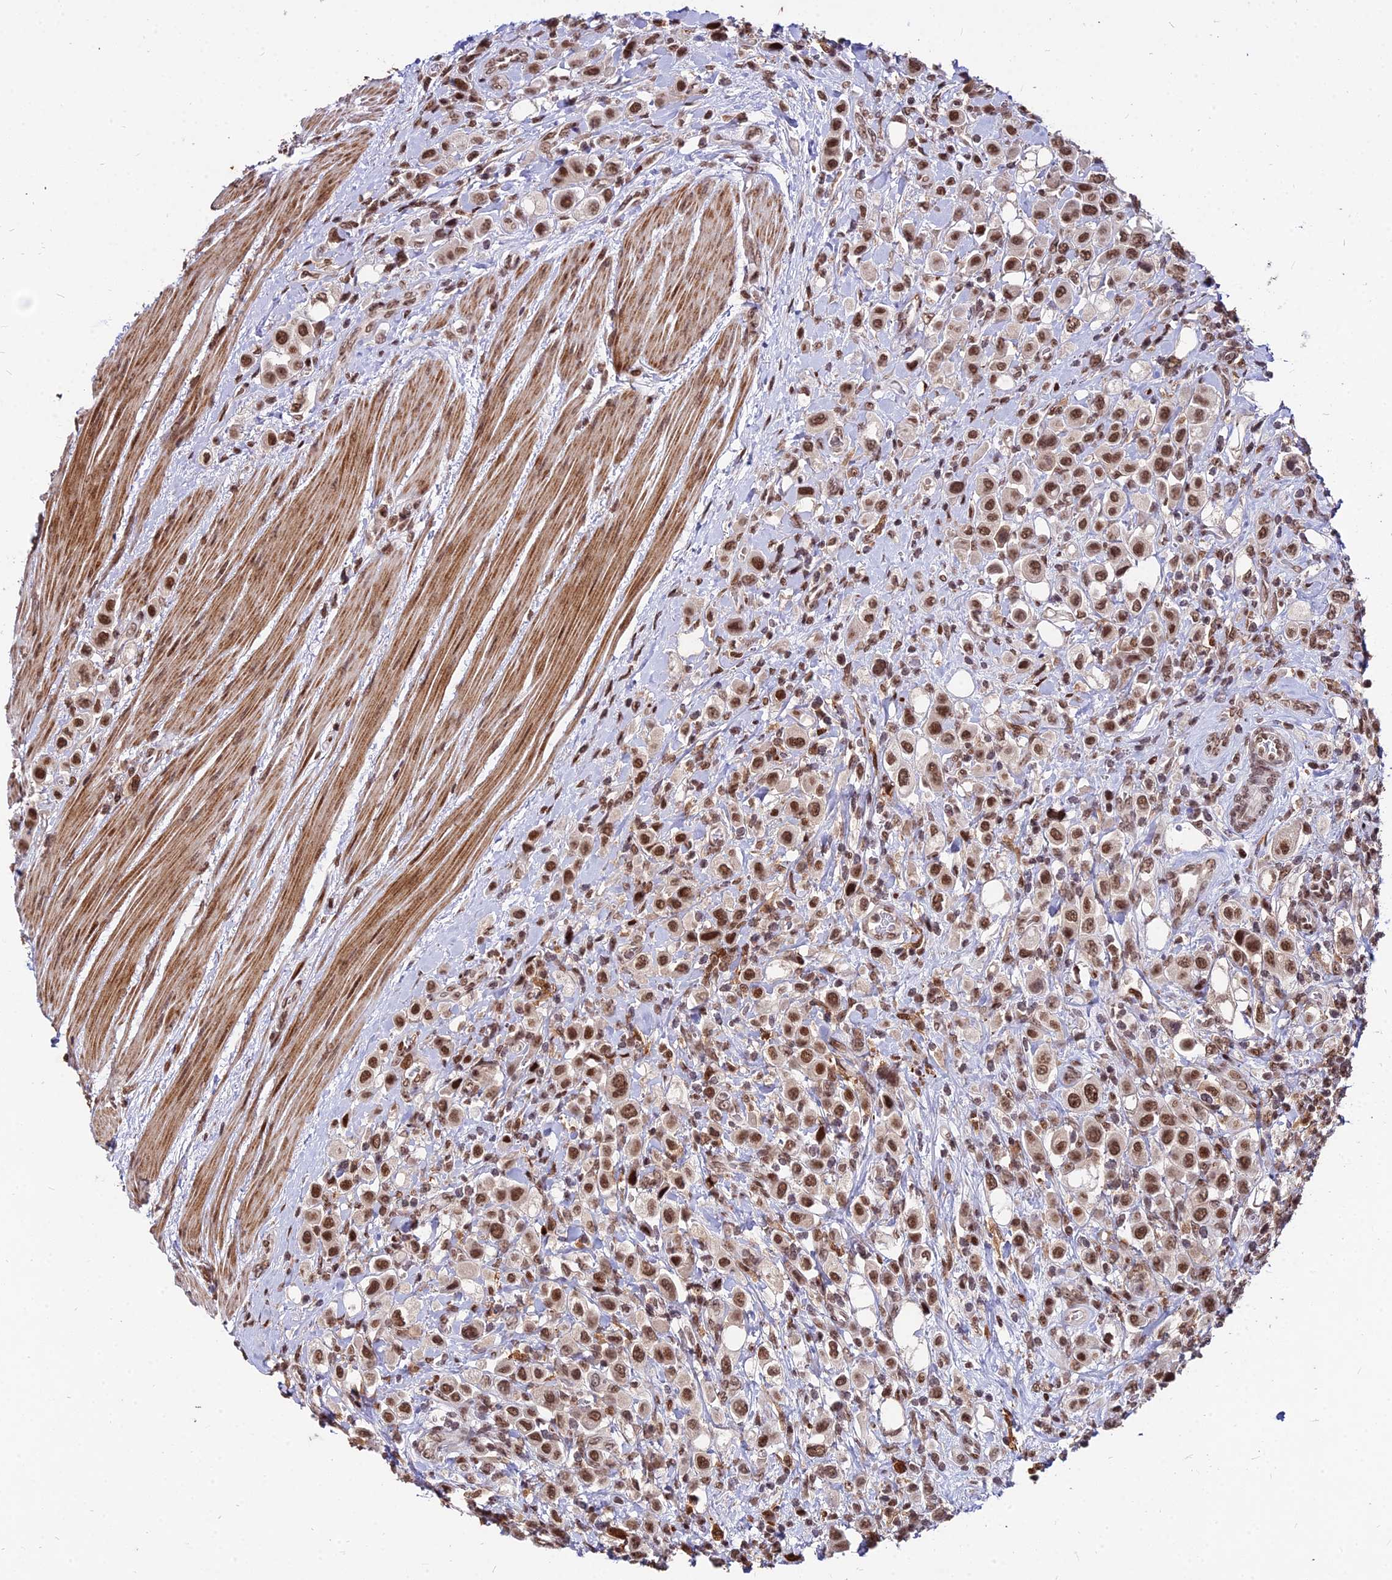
{"staining": {"intensity": "moderate", "quantity": ">75%", "location": "nuclear"}, "tissue": "urothelial cancer", "cell_type": "Tumor cells", "image_type": "cancer", "snomed": [{"axis": "morphology", "description": "Urothelial carcinoma, High grade"}, {"axis": "topography", "description": "Urinary bladder"}], "caption": "Protein analysis of urothelial cancer tissue demonstrates moderate nuclear expression in about >75% of tumor cells. (DAB (3,3'-diaminobenzidine) IHC with brightfield microscopy, high magnification).", "gene": "ZBED4", "patient": {"sex": "male", "age": 50}}